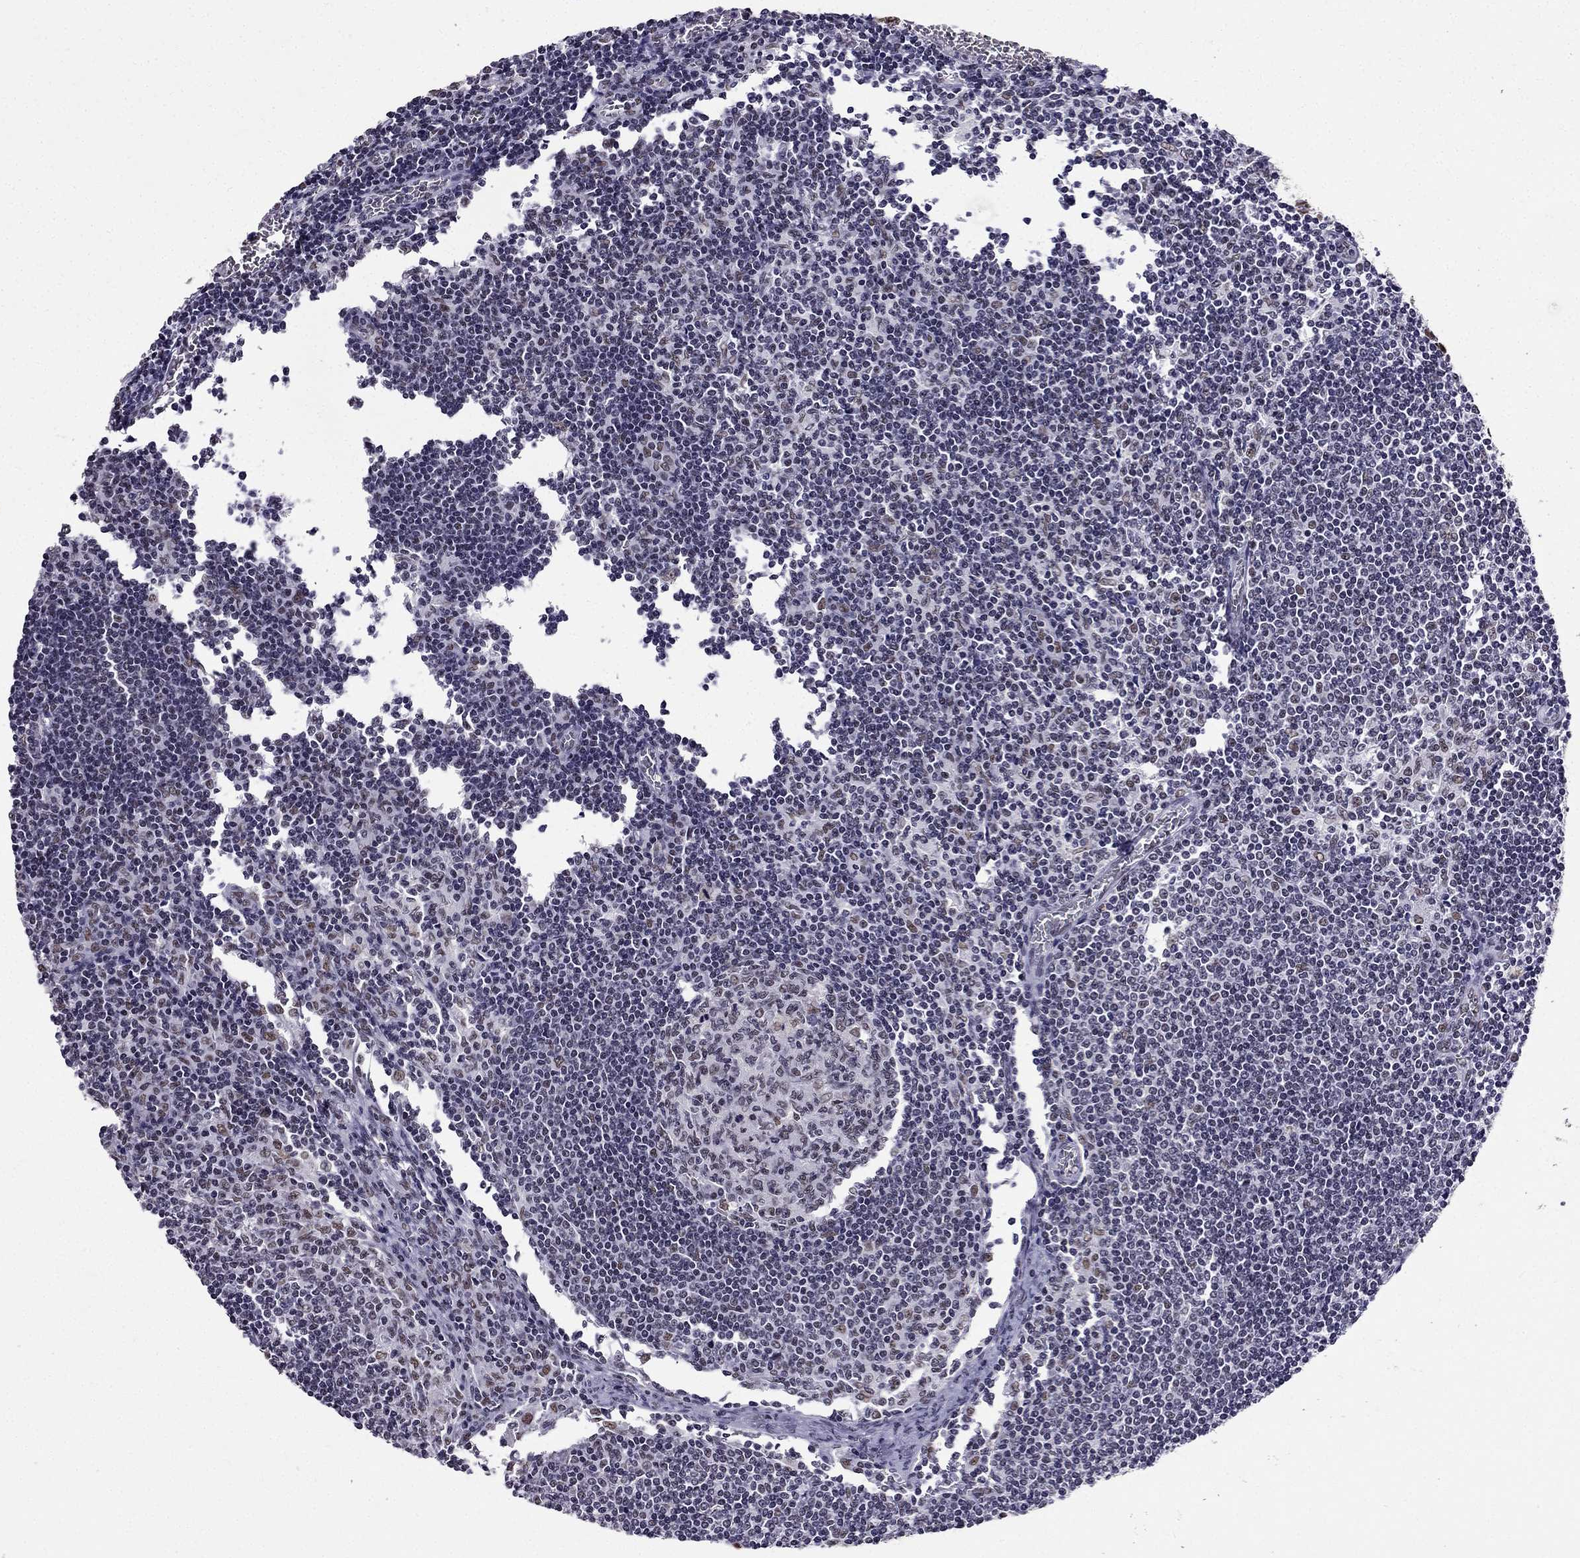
{"staining": {"intensity": "weak", "quantity": "<25%", "location": "nuclear"}, "tissue": "lymph node", "cell_type": "Germinal center cells", "image_type": "normal", "snomed": [{"axis": "morphology", "description": "Normal tissue, NOS"}, {"axis": "topography", "description": "Lymph node"}], "caption": "Image shows no protein expression in germinal center cells of unremarkable lymph node. (IHC, brightfield microscopy, high magnification).", "gene": "ZNF420", "patient": {"sex": "male", "age": 59}}